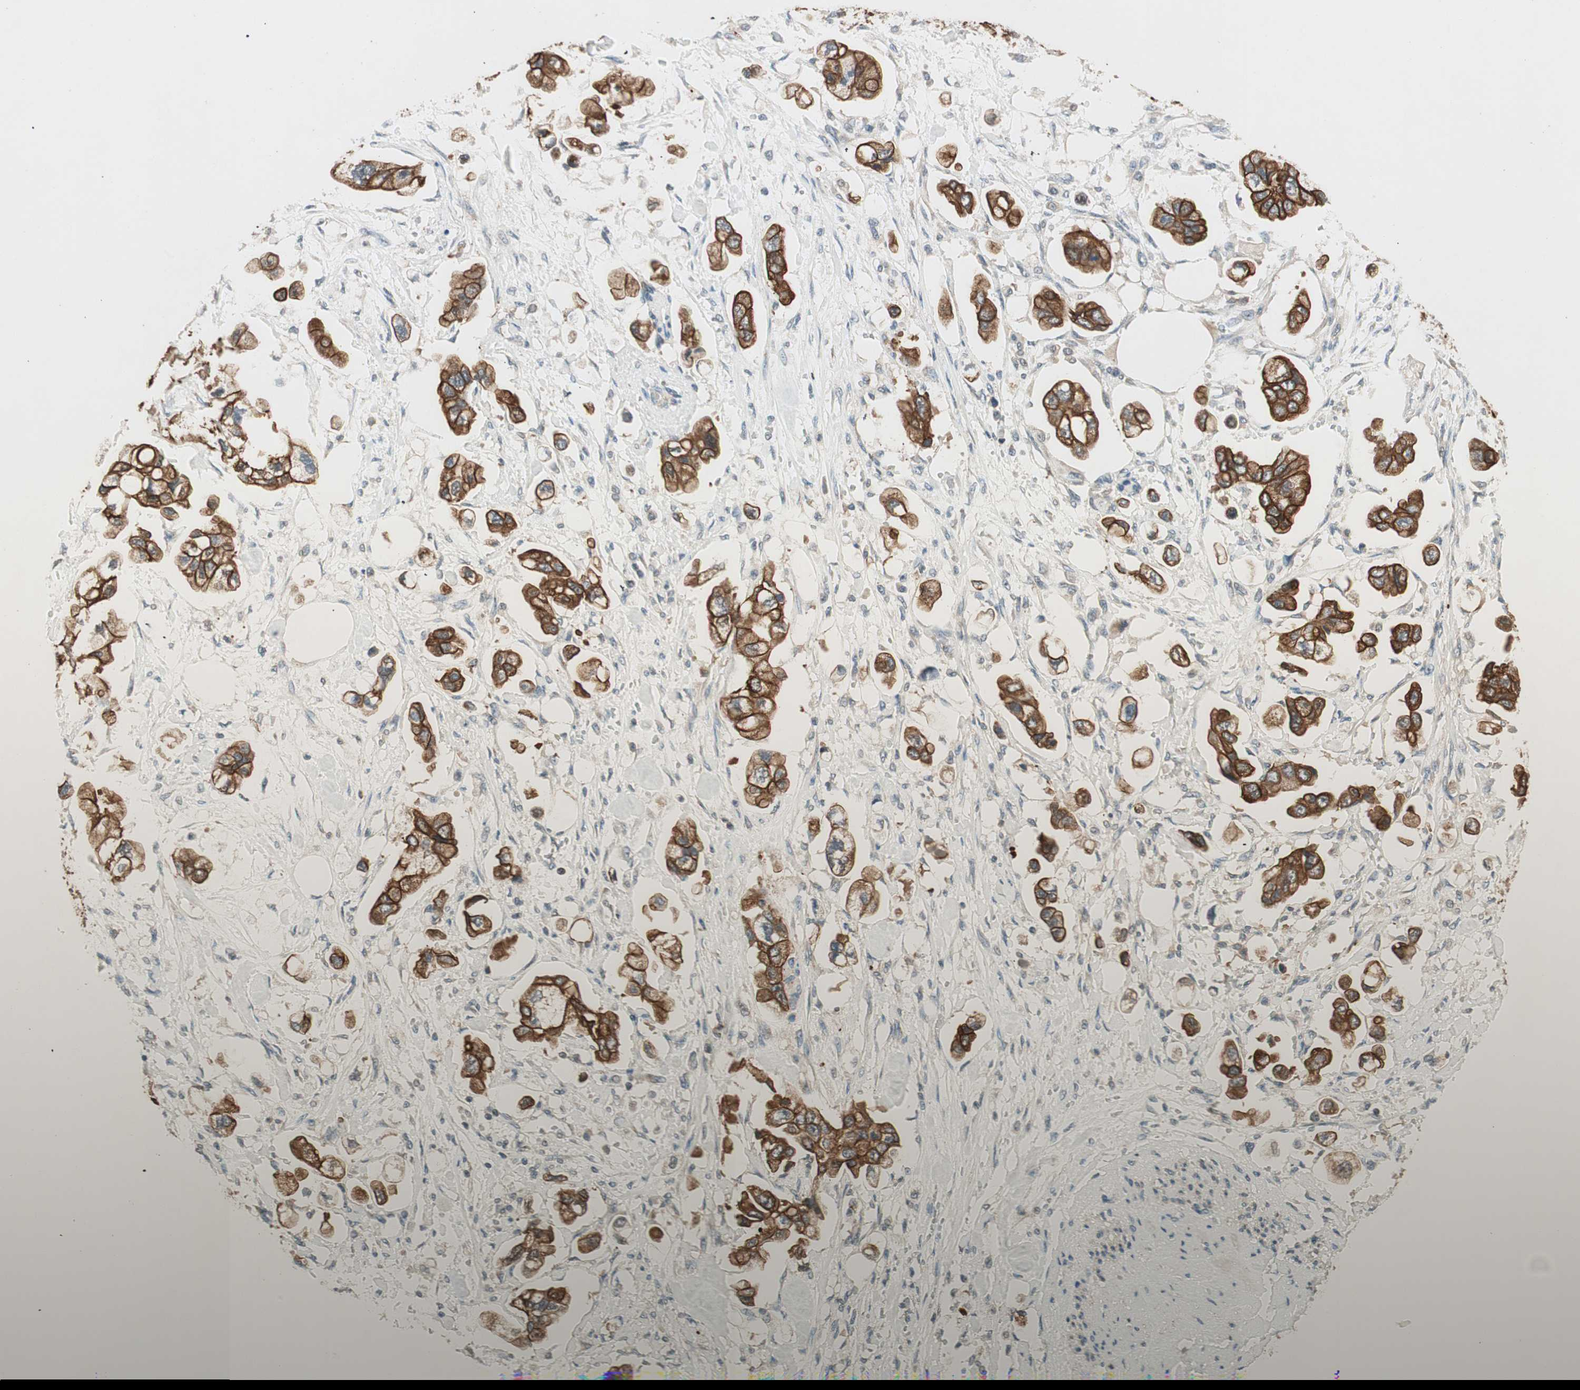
{"staining": {"intensity": "strong", "quantity": ">75%", "location": "cytoplasmic/membranous"}, "tissue": "stomach cancer", "cell_type": "Tumor cells", "image_type": "cancer", "snomed": [{"axis": "morphology", "description": "Adenocarcinoma, NOS"}, {"axis": "topography", "description": "Stomach"}], "caption": "Brown immunohistochemical staining in stomach adenocarcinoma displays strong cytoplasmic/membranous staining in approximately >75% of tumor cells. Ihc stains the protein in brown and the nuclei are stained blue.", "gene": "TRIM21", "patient": {"sex": "male", "age": 62}}